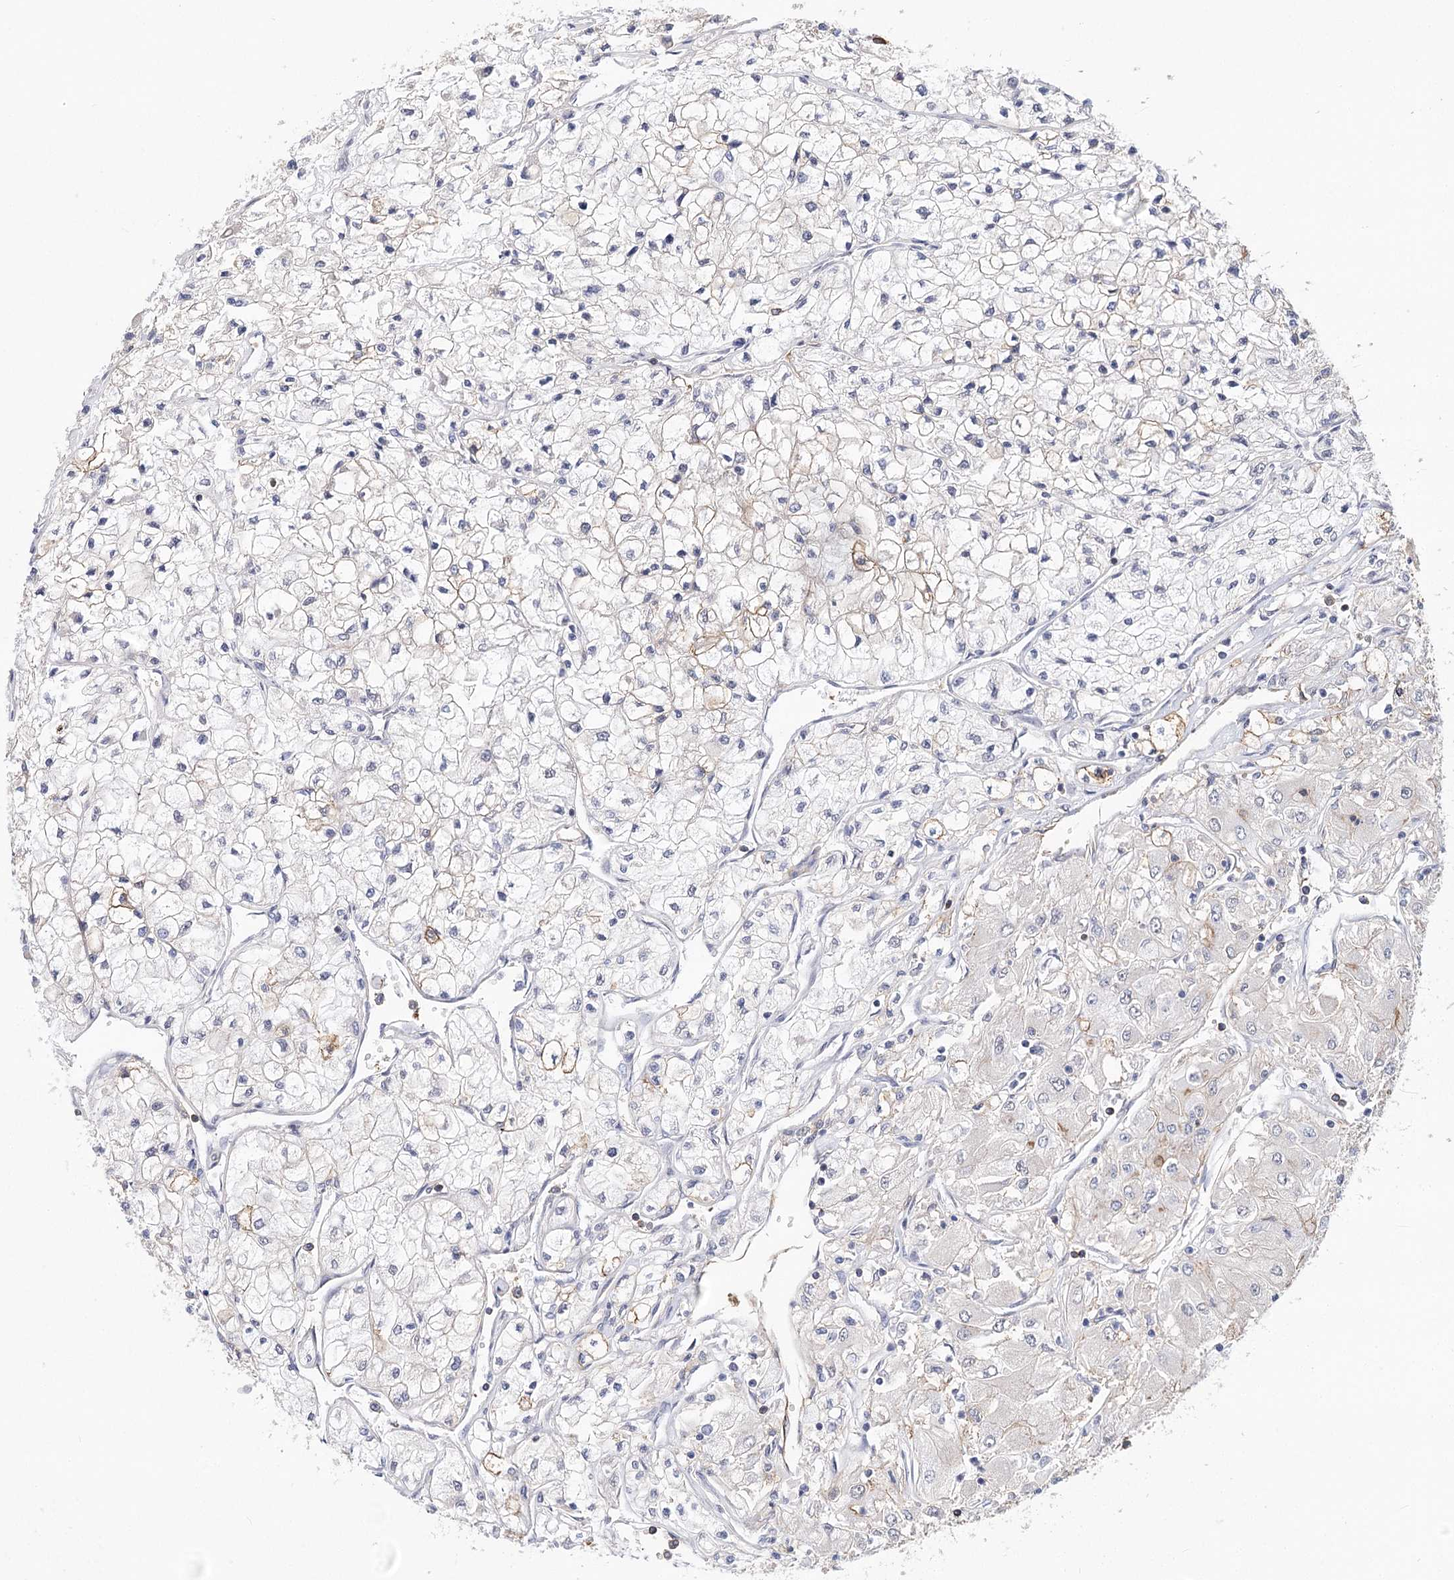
{"staining": {"intensity": "negative", "quantity": "none", "location": "none"}, "tissue": "renal cancer", "cell_type": "Tumor cells", "image_type": "cancer", "snomed": [{"axis": "morphology", "description": "Adenocarcinoma, NOS"}, {"axis": "topography", "description": "Kidney"}], "caption": "Protein analysis of renal adenocarcinoma demonstrates no significant expression in tumor cells.", "gene": "TMEM218", "patient": {"sex": "male", "age": 80}}